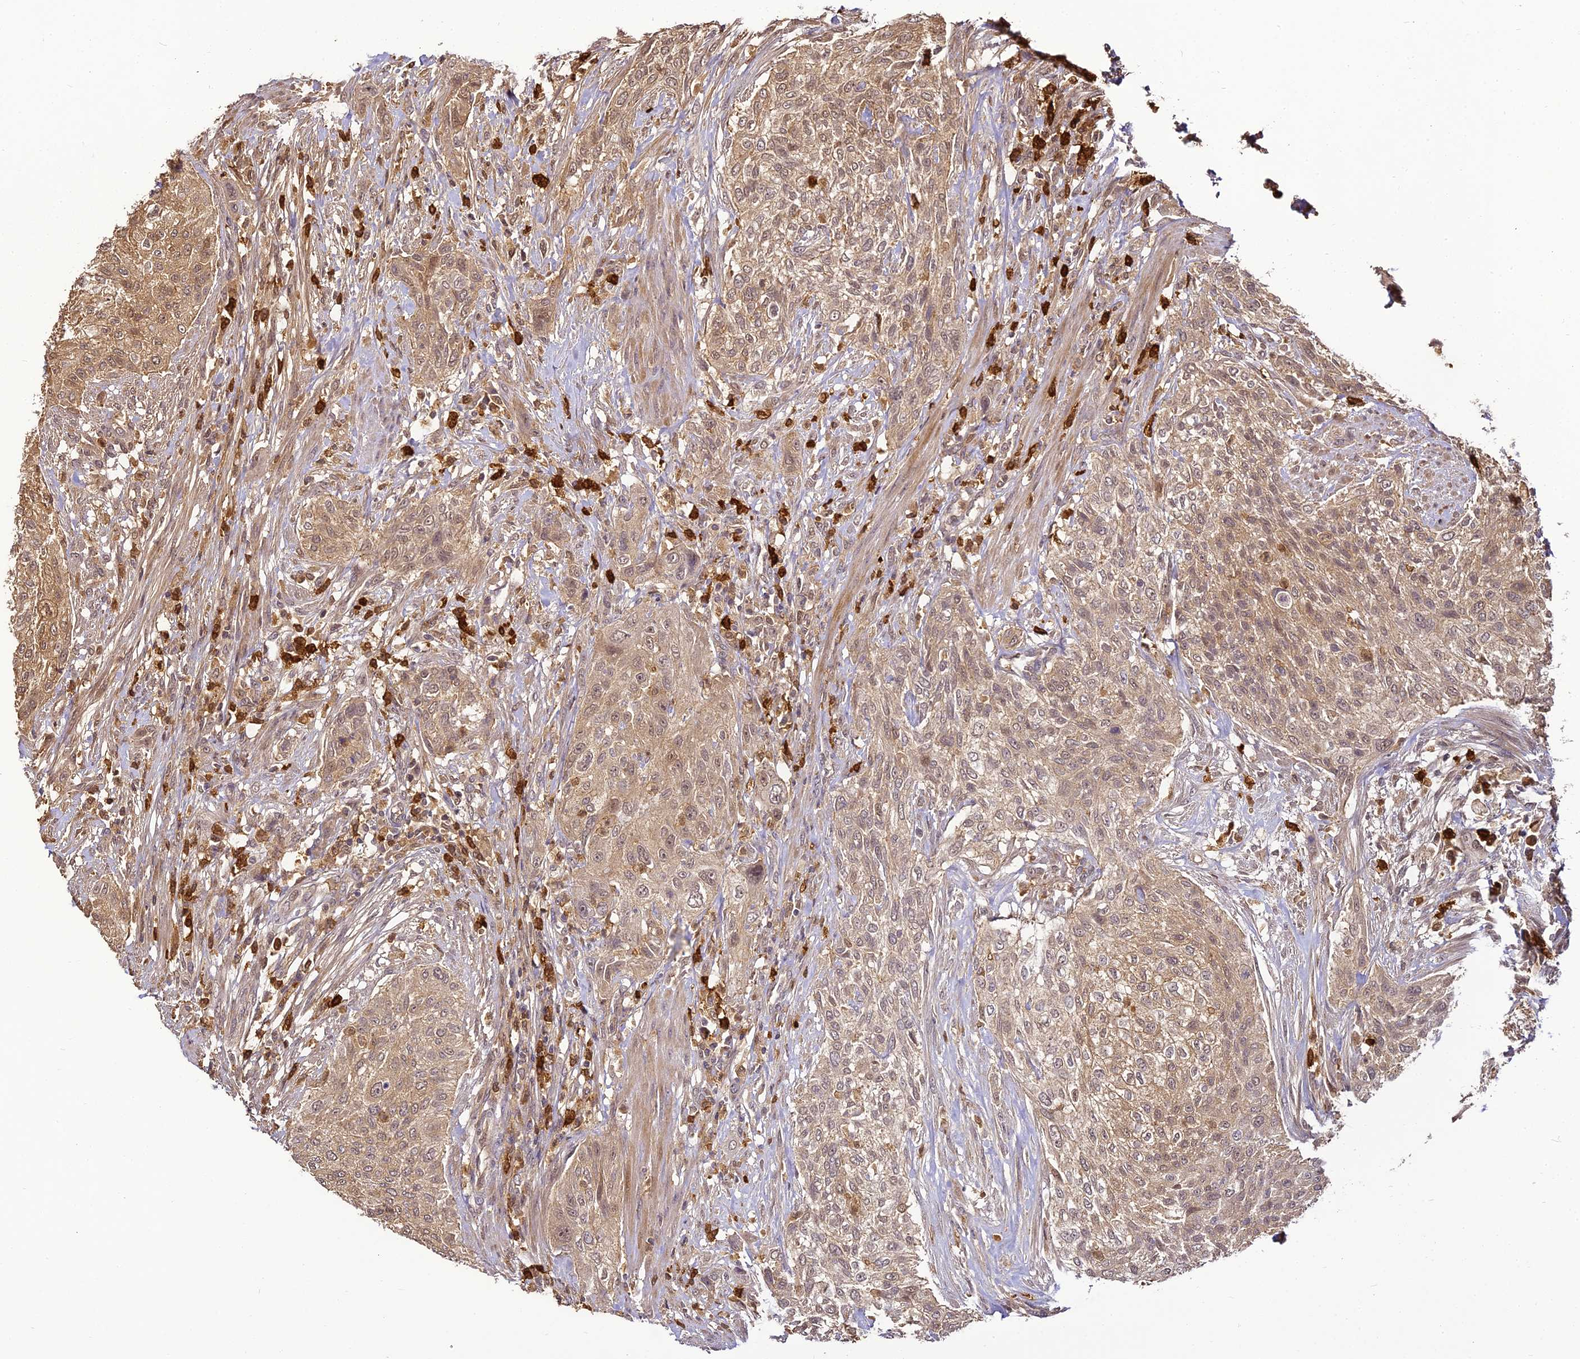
{"staining": {"intensity": "weak", "quantity": ">75%", "location": "cytoplasmic/membranous"}, "tissue": "urothelial cancer", "cell_type": "Tumor cells", "image_type": "cancer", "snomed": [{"axis": "morphology", "description": "Normal tissue, NOS"}, {"axis": "morphology", "description": "Urothelial carcinoma, NOS"}, {"axis": "topography", "description": "Urinary bladder"}, {"axis": "topography", "description": "Peripheral nerve tissue"}], "caption": "A brown stain labels weak cytoplasmic/membranous expression of a protein in human transitional cell carcinoma tumor cells.", "gene": "BCDIN3D", "patient": {"sex": "male", "age": 35}}